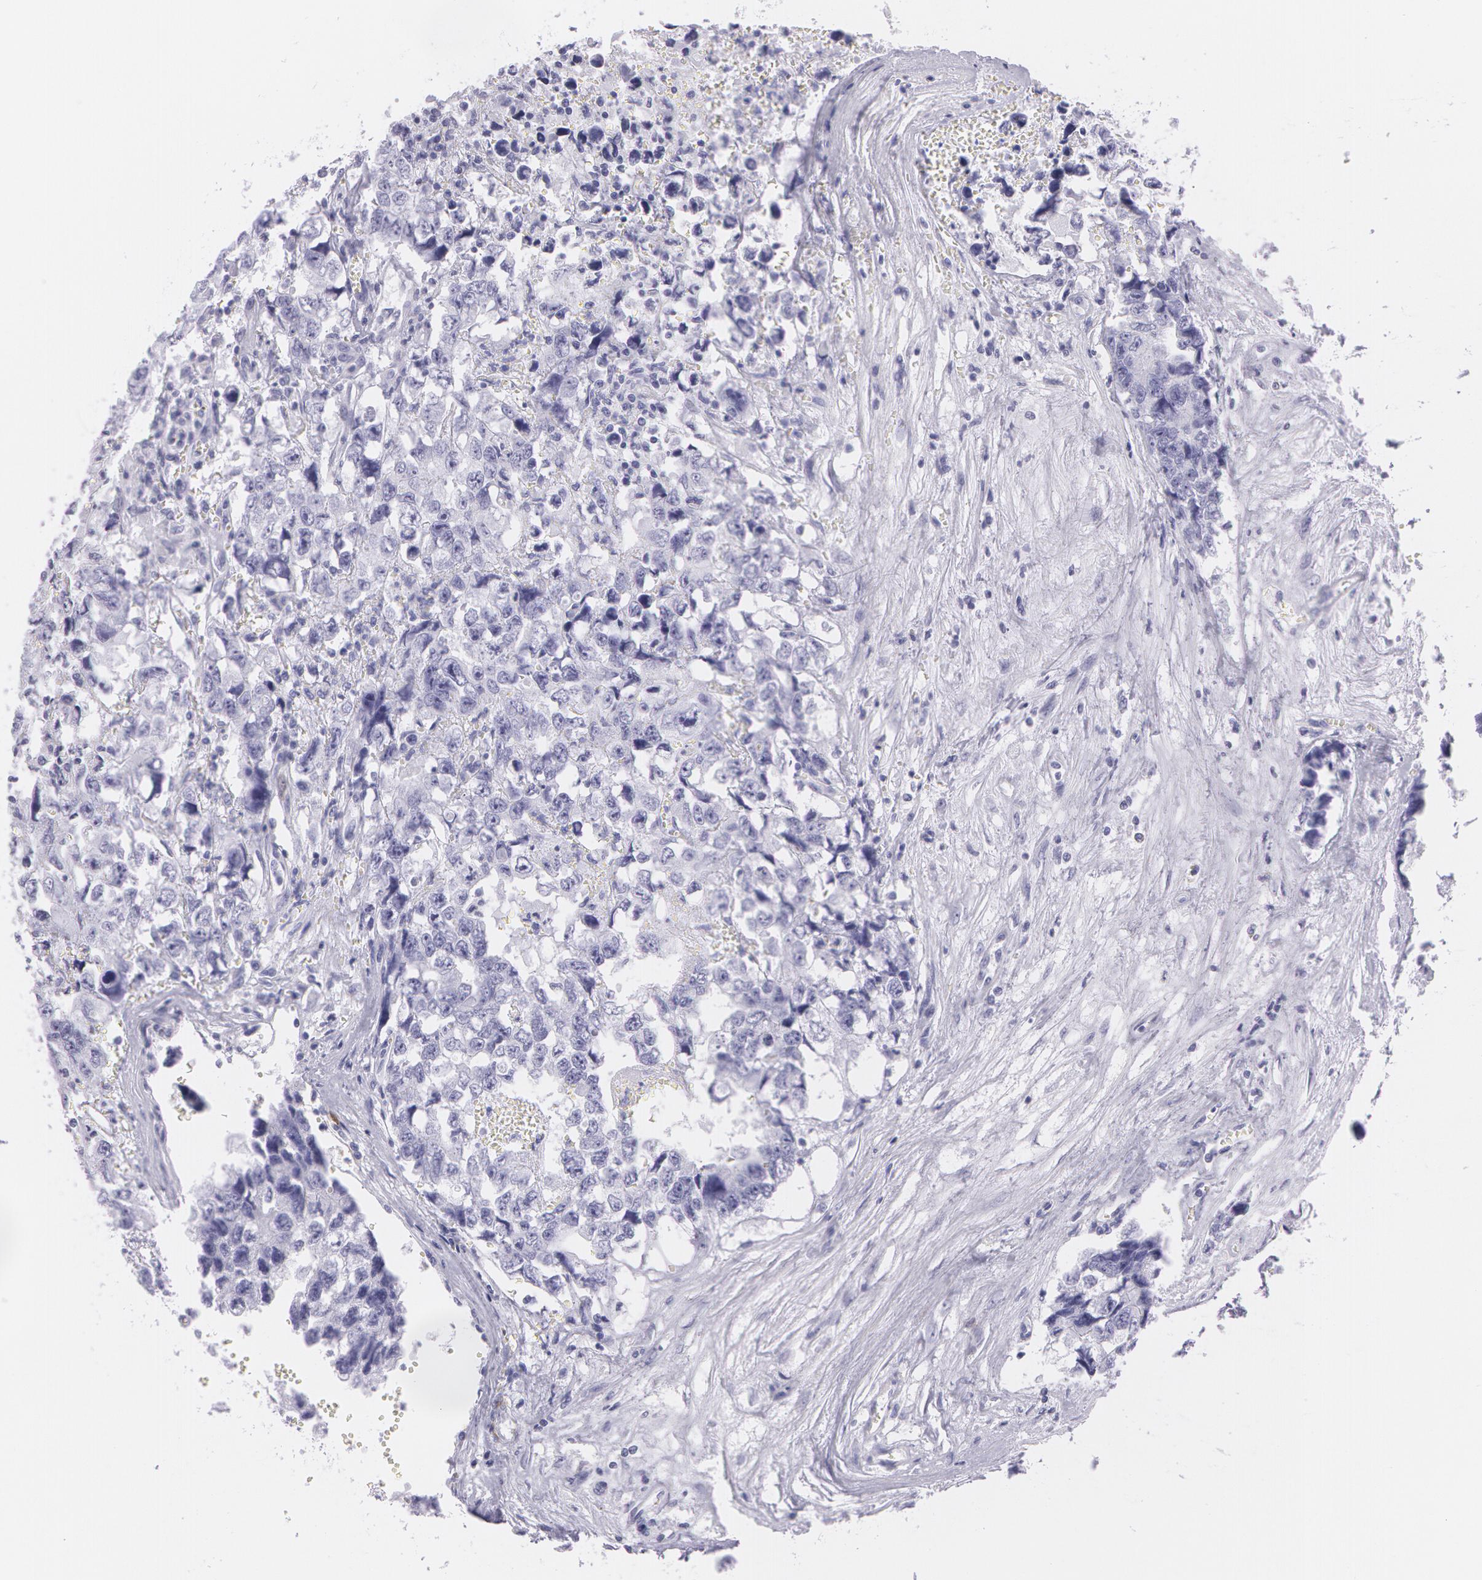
{"staining": {"intensity": "negative", "quantity": "none", "location": "none"}, "tissue": "testis cancer", "cell_type": "Tumor cells", "image_type": "cancer", "snomed": [{"axis": "morphology", "description": "Carcinoma, Embryonal, NOS"}, {"axis": "topography", "description": "Testis"}], "caption": "The image reveals no significant expression in tumor cells of testis cancer (embryonal carcinoma).", "gene": "SNCG", "patient": {"sex": "male", "age": 31}}